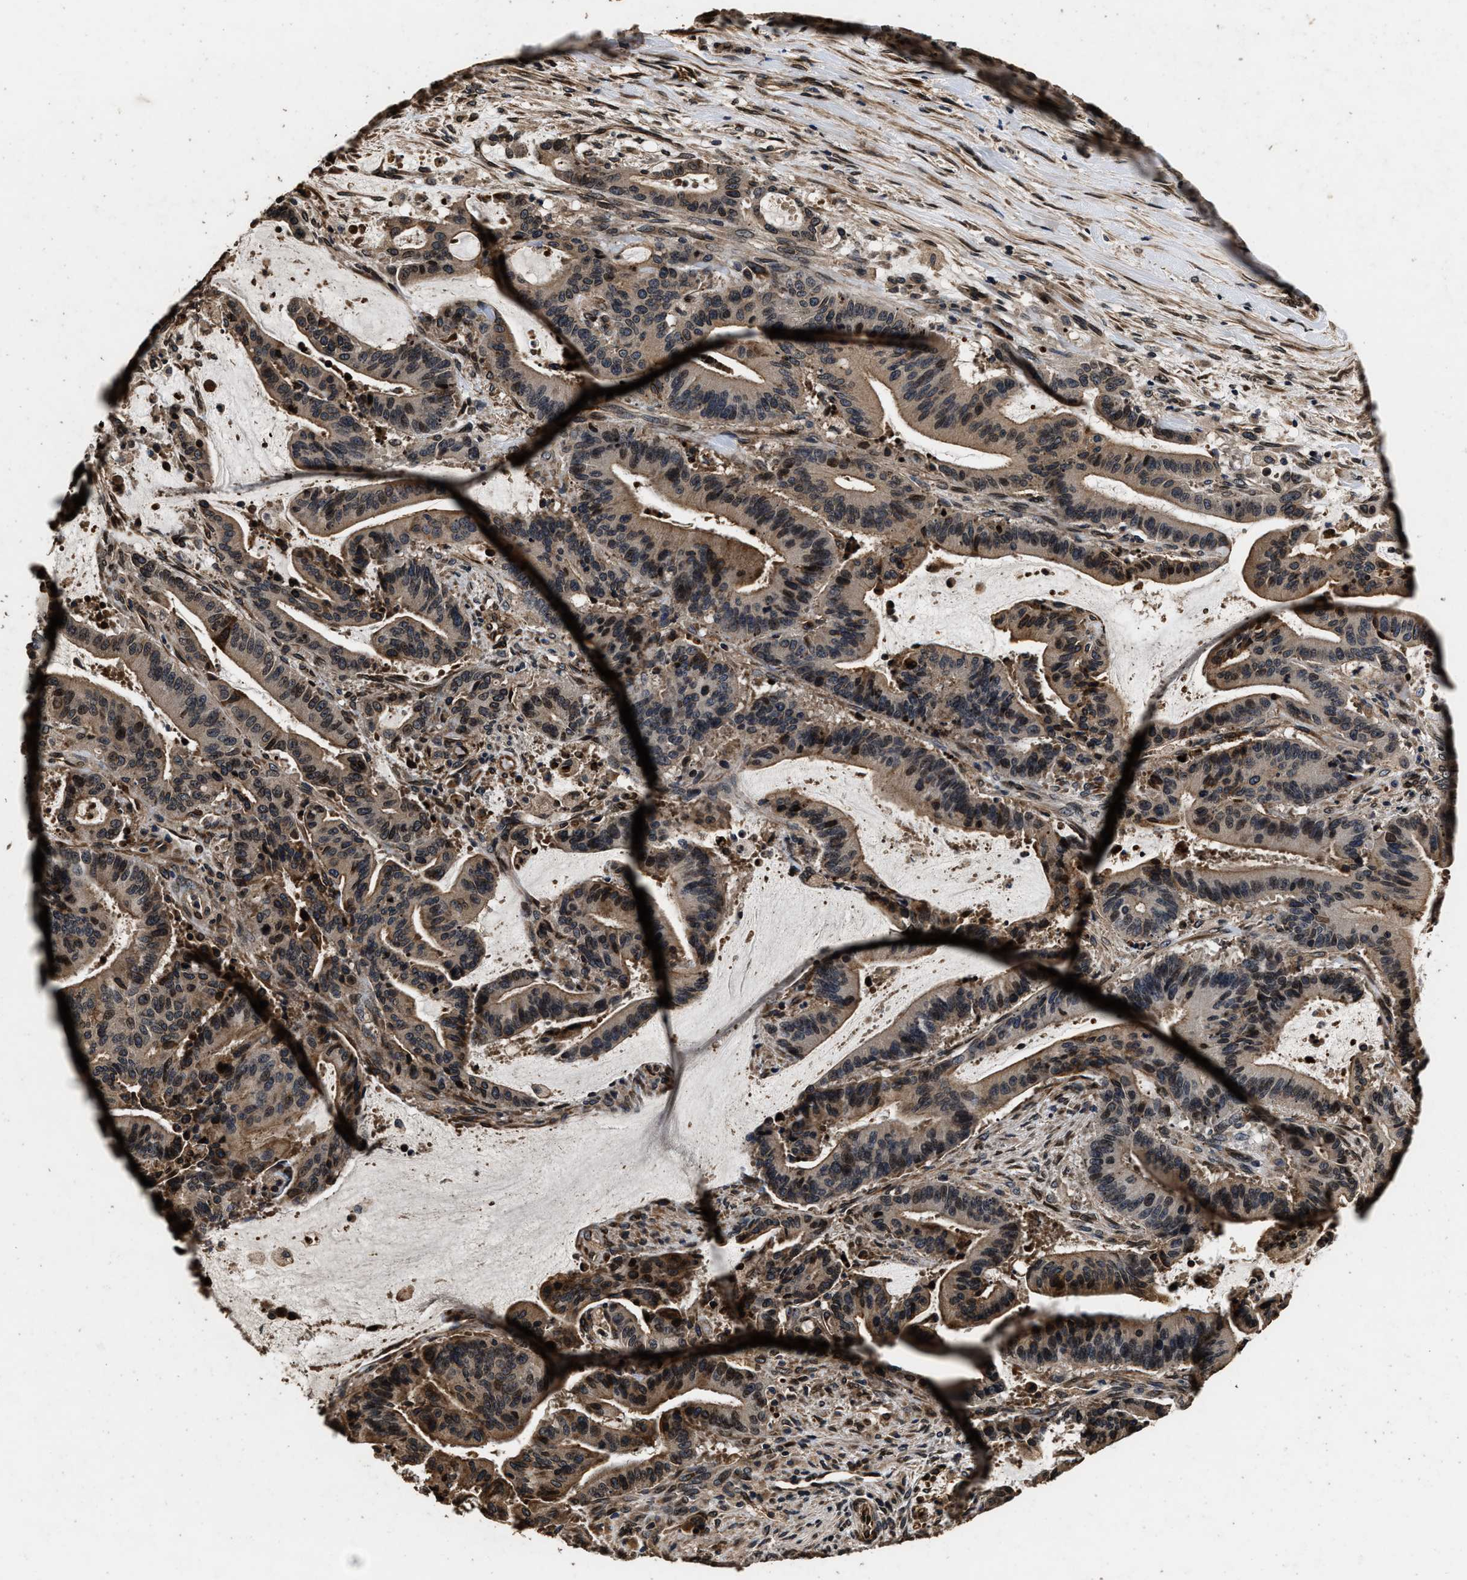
{"staining": {"intensity": "moderate", "quantity": ">75%", "location": "cytoplasmic/membranous,nuclear"}, "tissue": "liver cancer", "cell_type": "Tumor cells", "image_type": "cancer", "snomed": [{"axis": "morphology", "description": "Normal tissue, NOS"}, {"axis": "morphology", "description": "Cholangiocarcinoma"}, {"axis": "topography", "description": "Liver"}, {"axis": "topography", "description": "Peripheral nerve tissue"}], "caption": "Cholangiocarcinoma (liver) stained with DAB (3,3'-diaminobenzidine) IHC displays medium levels of moderate cytoplasmic/membranous and nuclear expression in about >75% of tumor cells.", "gene": "ACCS", "patient": {"sex": "female", "age": 73}}